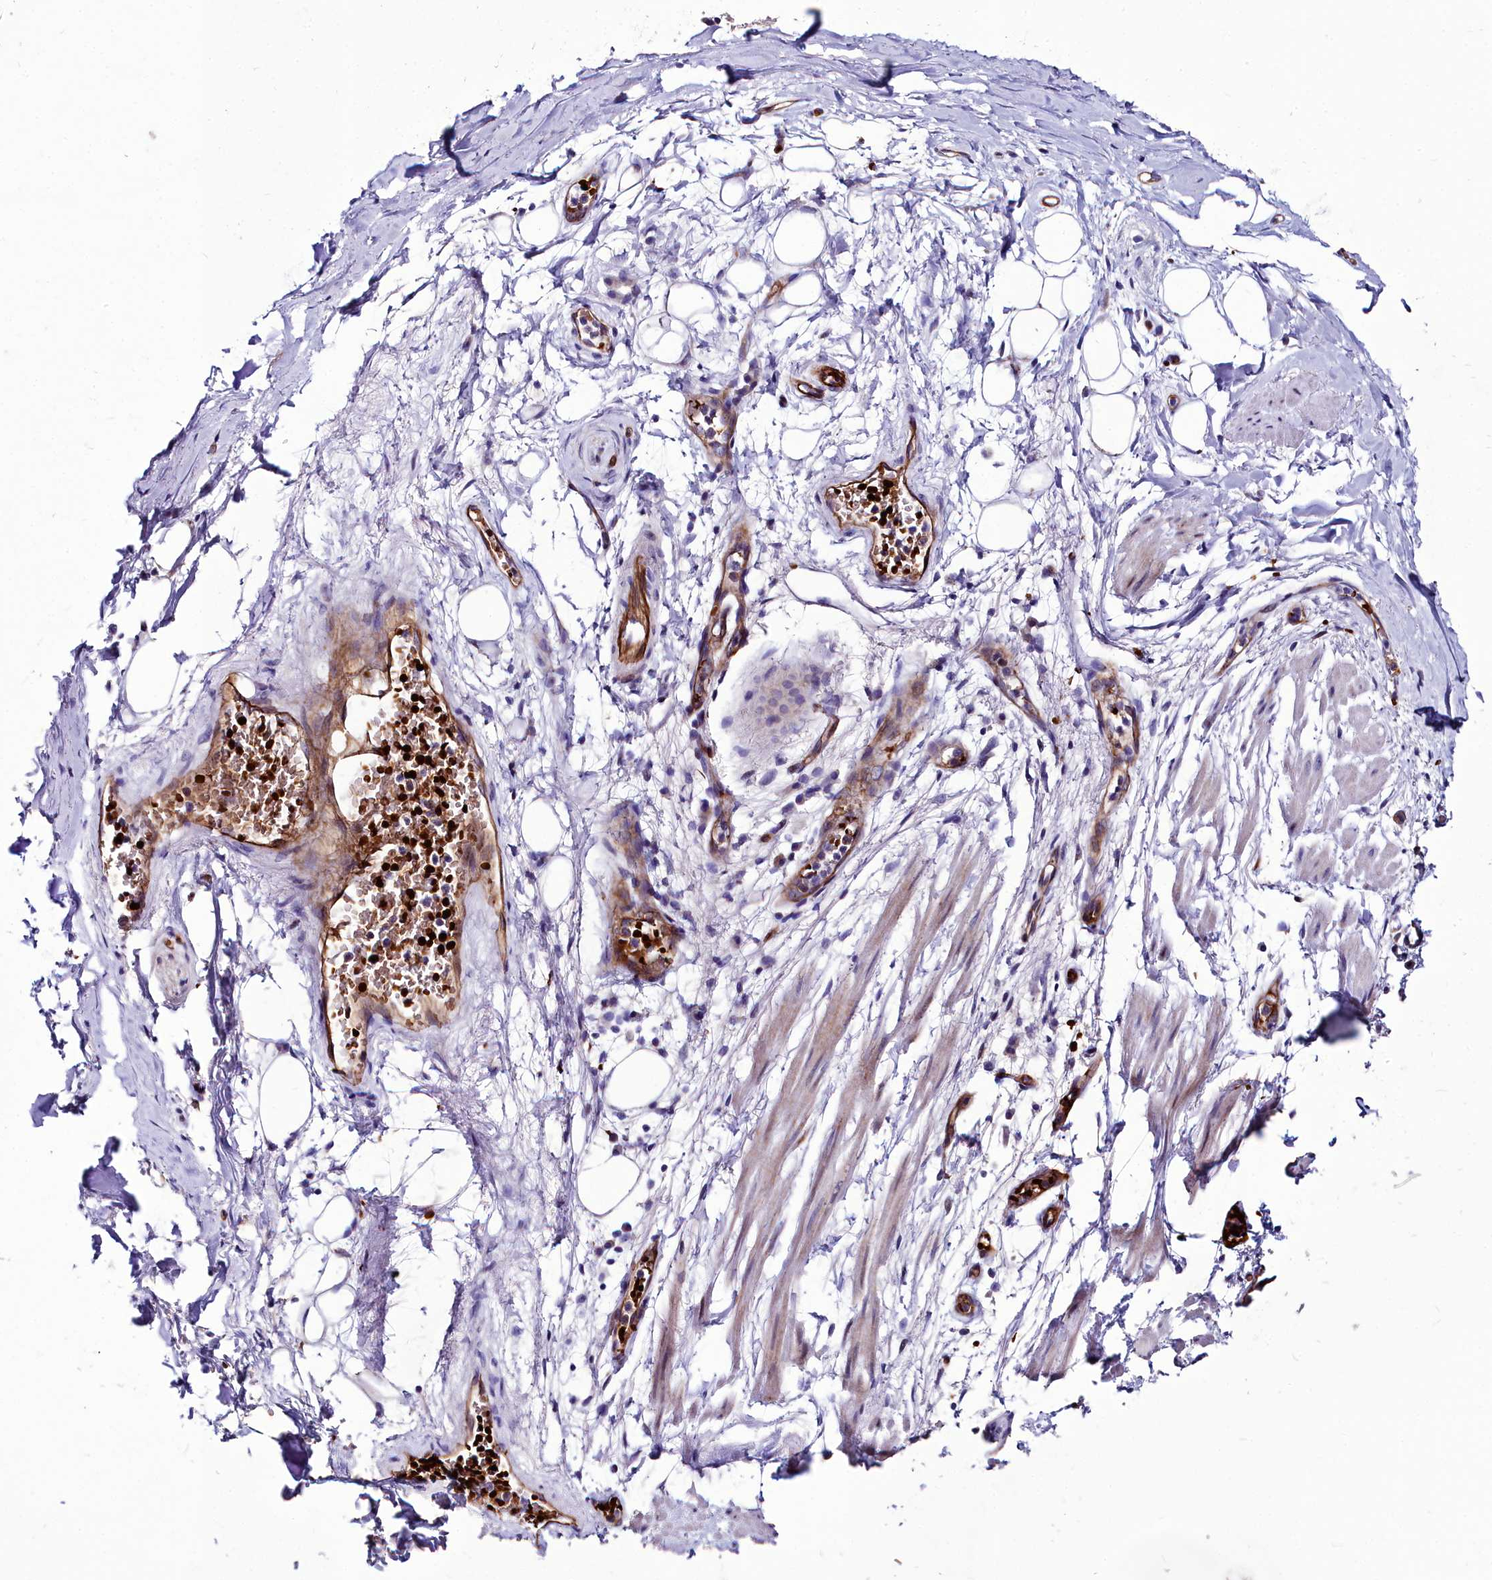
{"staining": {"intensity": "moderate", "quantity": "<25%", "location": "cytoplasmic/membranous"}, "tissue": "adipose tissue", "cell_type": "Adipocytes", "image_type": "normal", "snomed": [{"axis": "morphology", "description": "Normal tissue, NOS"}, {"axis": "topography", "description": "Lymph node"}, {"axis": "topography", "description": "Cartilage tissue"}, {"axis": "topography", "description": "Bronchus"}], "caption": "Protein expression analysis of unremarkable human adipose tissue reveals moderate cytoplasmic/membranous positivity in approximately <25% of adipocytes. (DAB = brown stain, brightfield microscopy at high magnification).", "gene": "CYP4F11", "patient": {"sex": "male", "age": 63}}